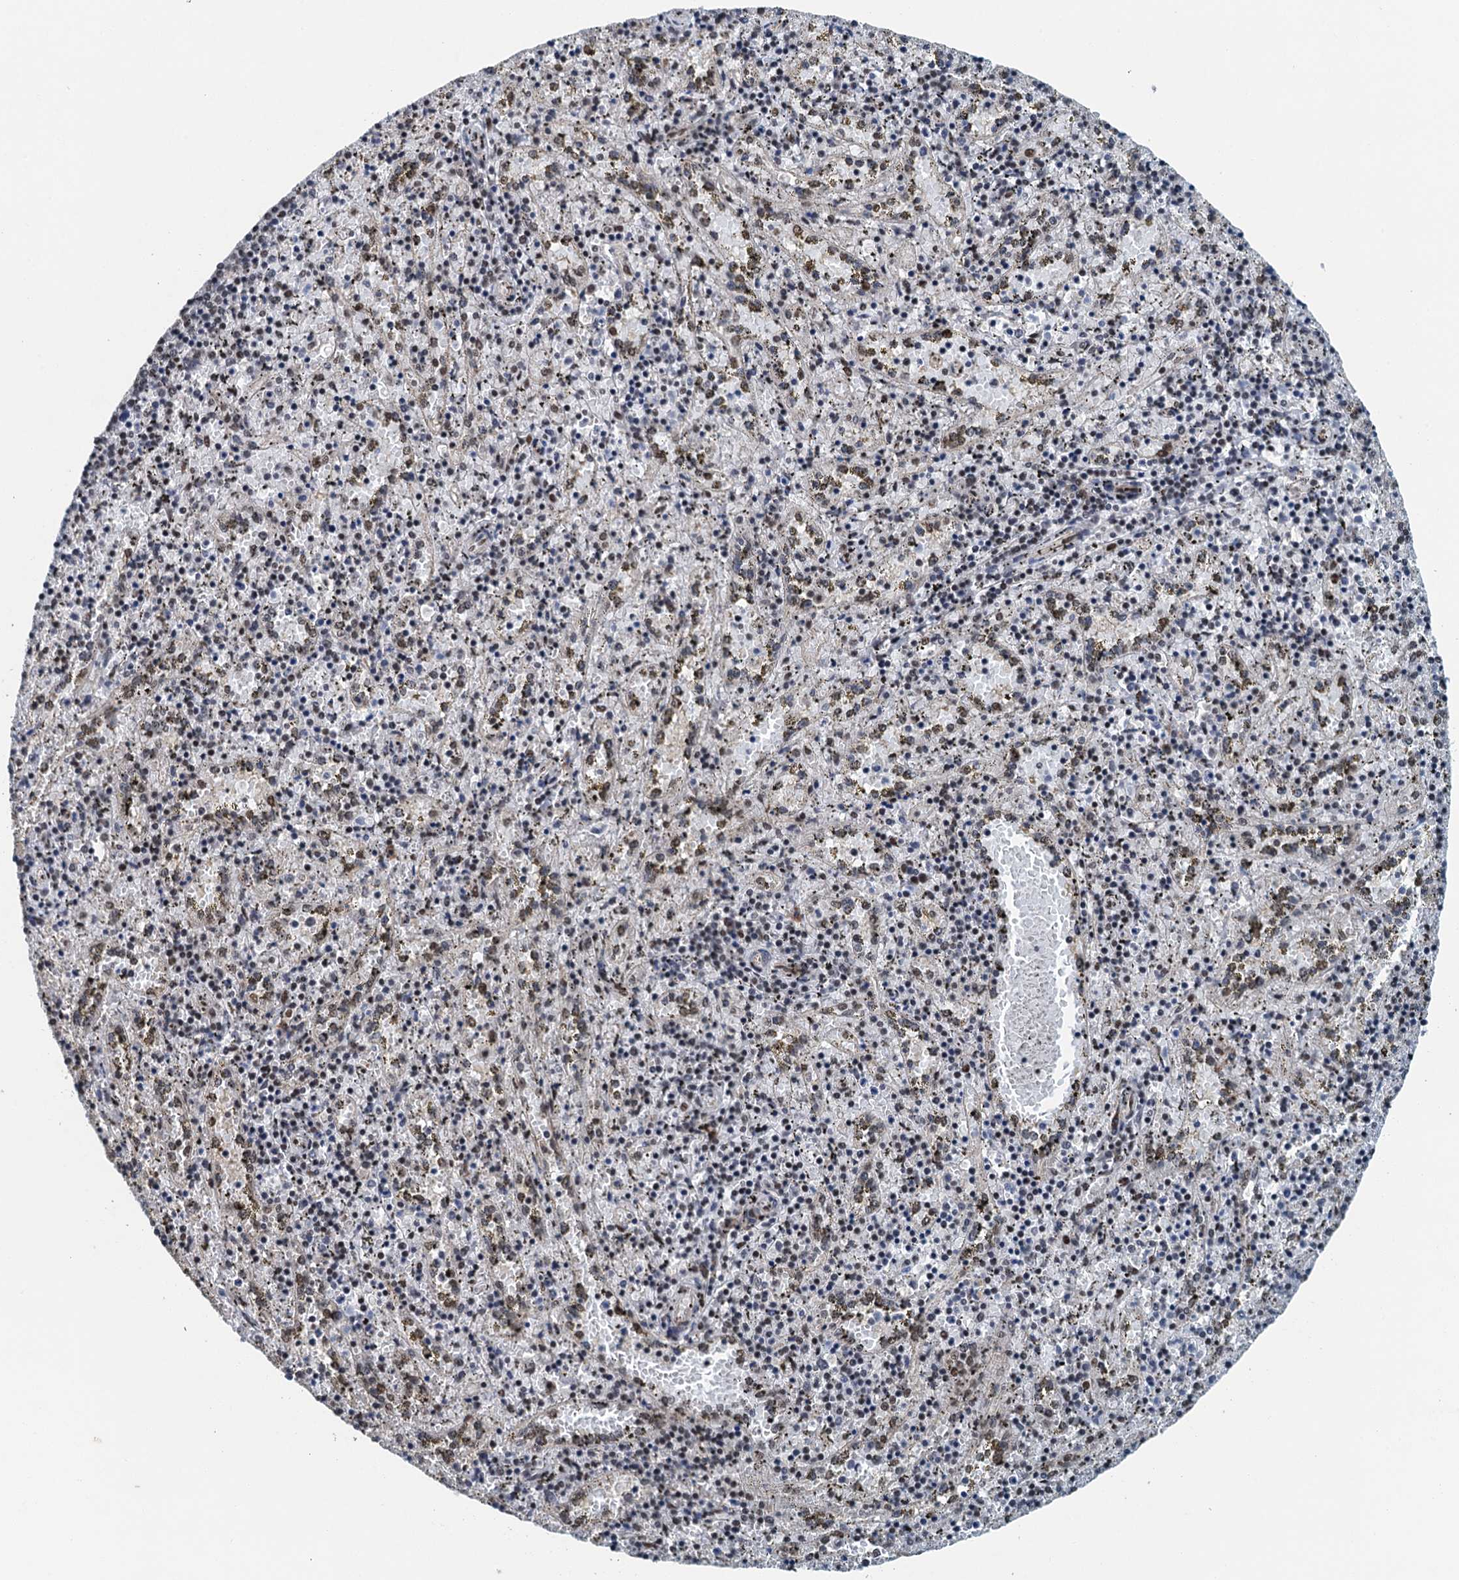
{"staining": {"intensity": "weak", "quantity": "<25%", "location": "nuclear"}, "tissue": "spleen", "cell_type": "Cells in red pulp", "image_type": "normal", "snomed": [{"axis": "morphology", "description": "Normal tissue, NOS"}, {"axis": "topography", "description": "Spleen"}], "caption": "Spleen stained for a protein using immunohistochemistry (IHC) reveals no staining cells in red pulp.", "gene": "MTA3", "patient": {"sex": "male", "age": 11}}